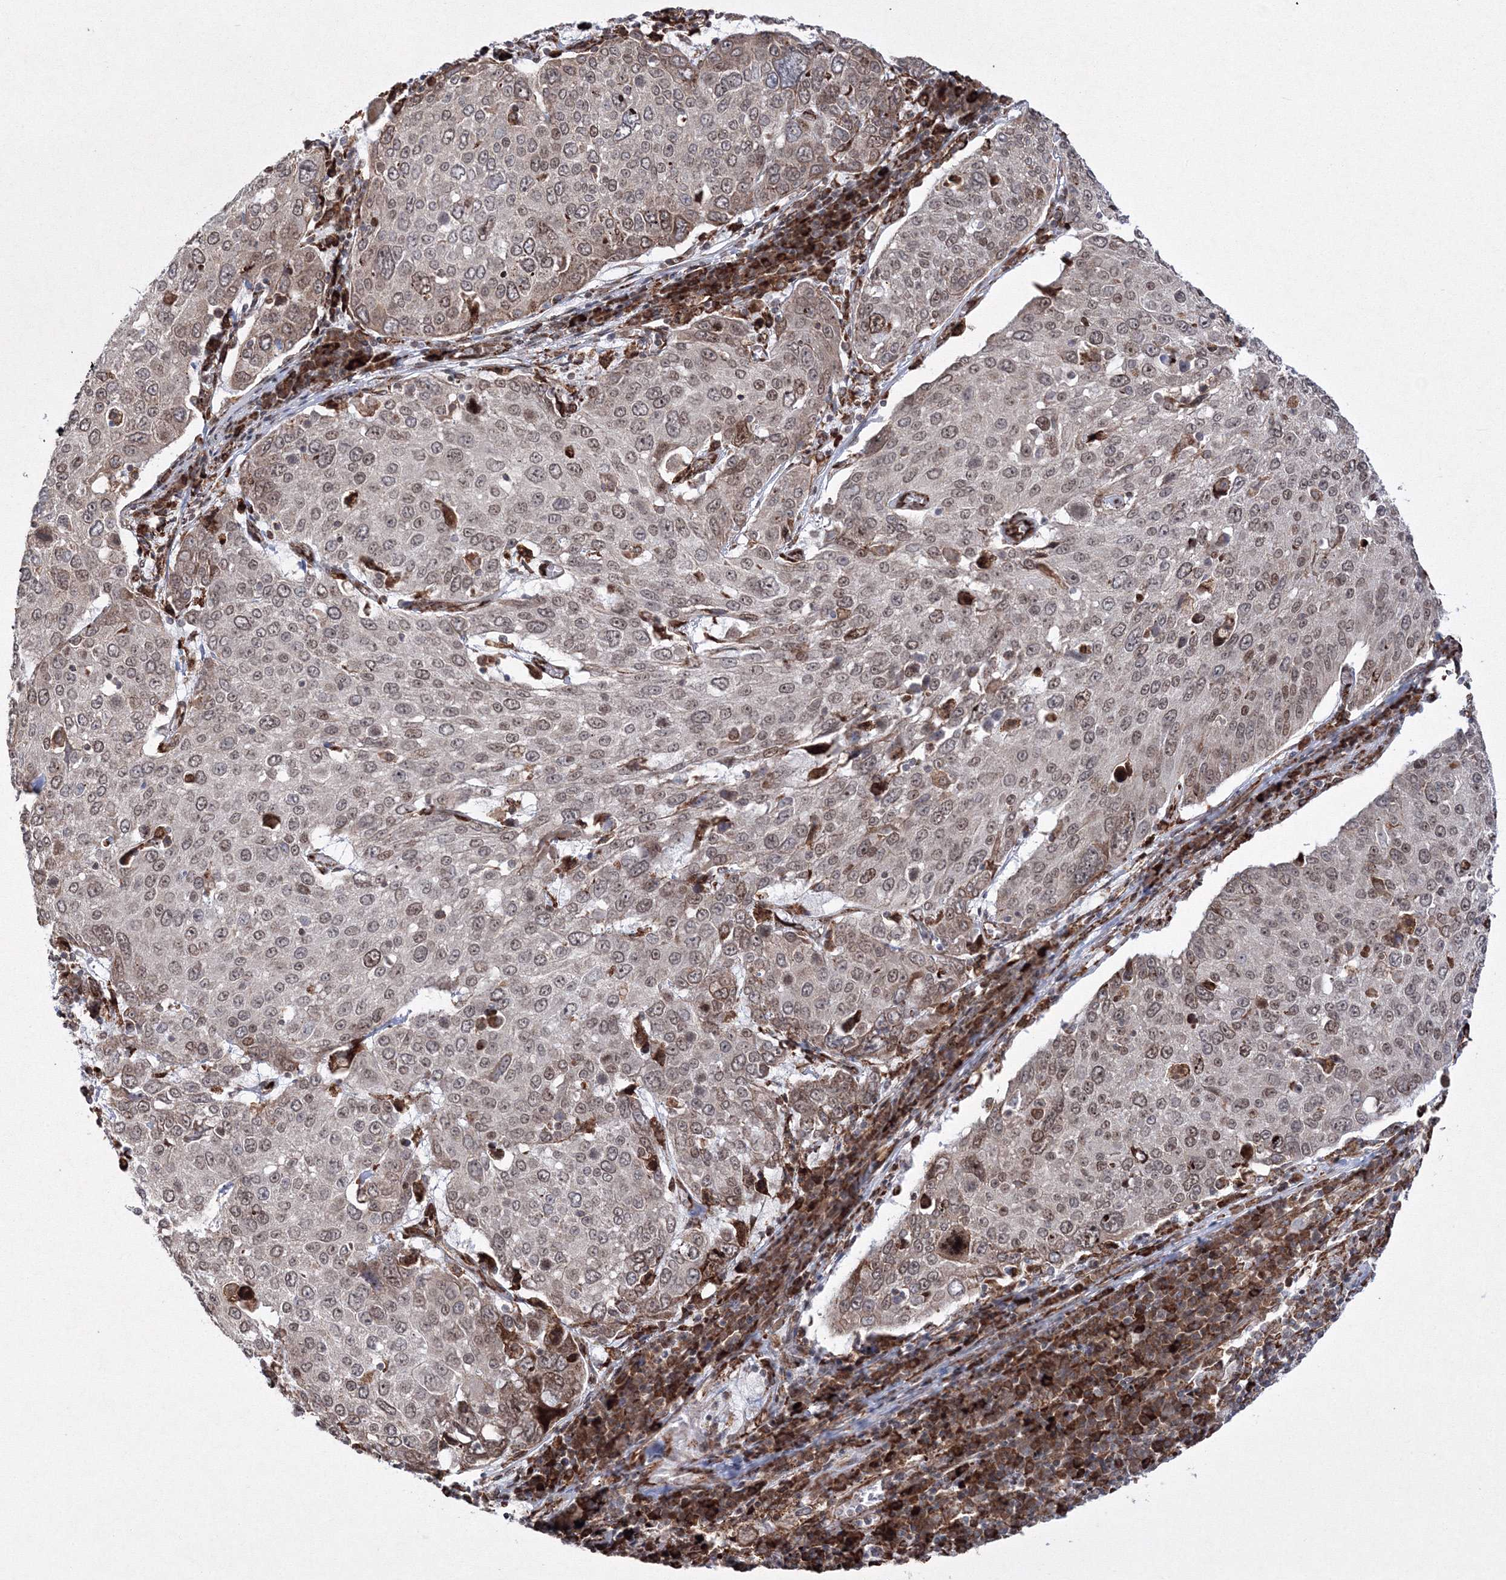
{"staining": {"intensity": "weak", "quantity": ">75%", "location": "cytoplasmic/membranous,nuclear"}, "tissue": "lung cancer", "cell_type": "Tumor cells", "image_type": "cancer", "snomed": [{"axis": "morphology", "description": "Squamous cell carcinoma, NOS"}, {"axis": "topography", "description": "Lung"}], "caption": "About >75% of tumor cells in human squamous cell carcinoma (lung) show weak cytoplasmic/membranous and nuclear protein positivity as visualized by brown immunohistochemical staining.", "gene": "EFCAB12", "patient": {"sex": "male", "age": 65}}